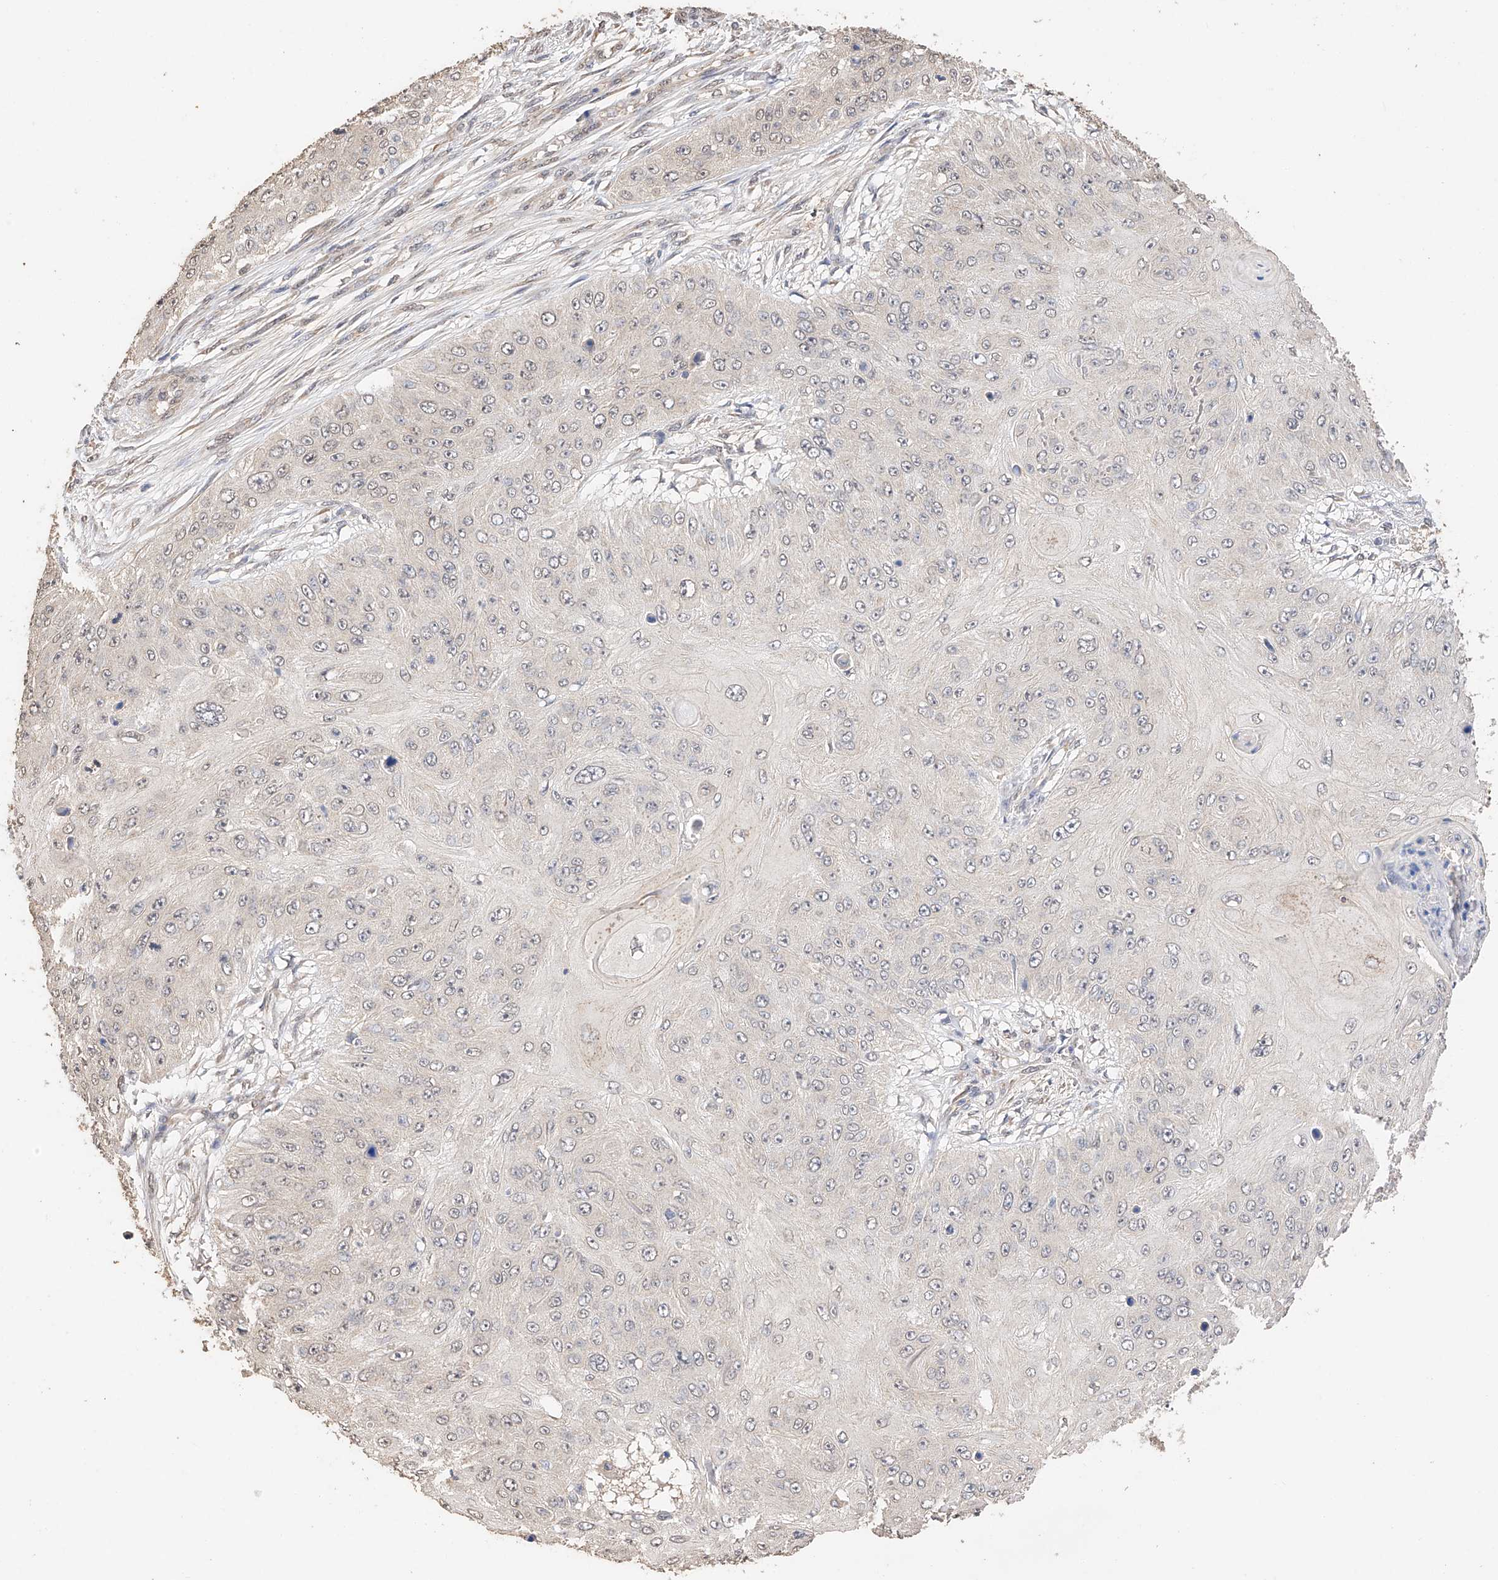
{"staining": {"intensity": "negative", "quantity": "none", "location": "none"}, "tissue": "skin cancer", "cell_type": "Tumor cells", "image_type": "cancer", "snomed": [{"axis": "morphology", "description": "Squamous cell carcinoma, NOS"}, {"axis": "topography", "description": "Skin"}], "caption": "An immunohistochemistry image of skin cancer (squamous cell carcinoma) is shown. There is no staining in tumor cells of skin cancer (squamous cell carcinoma).", "gene": "IL22RA2", "patient": {"sex": "female", "age": 80}}